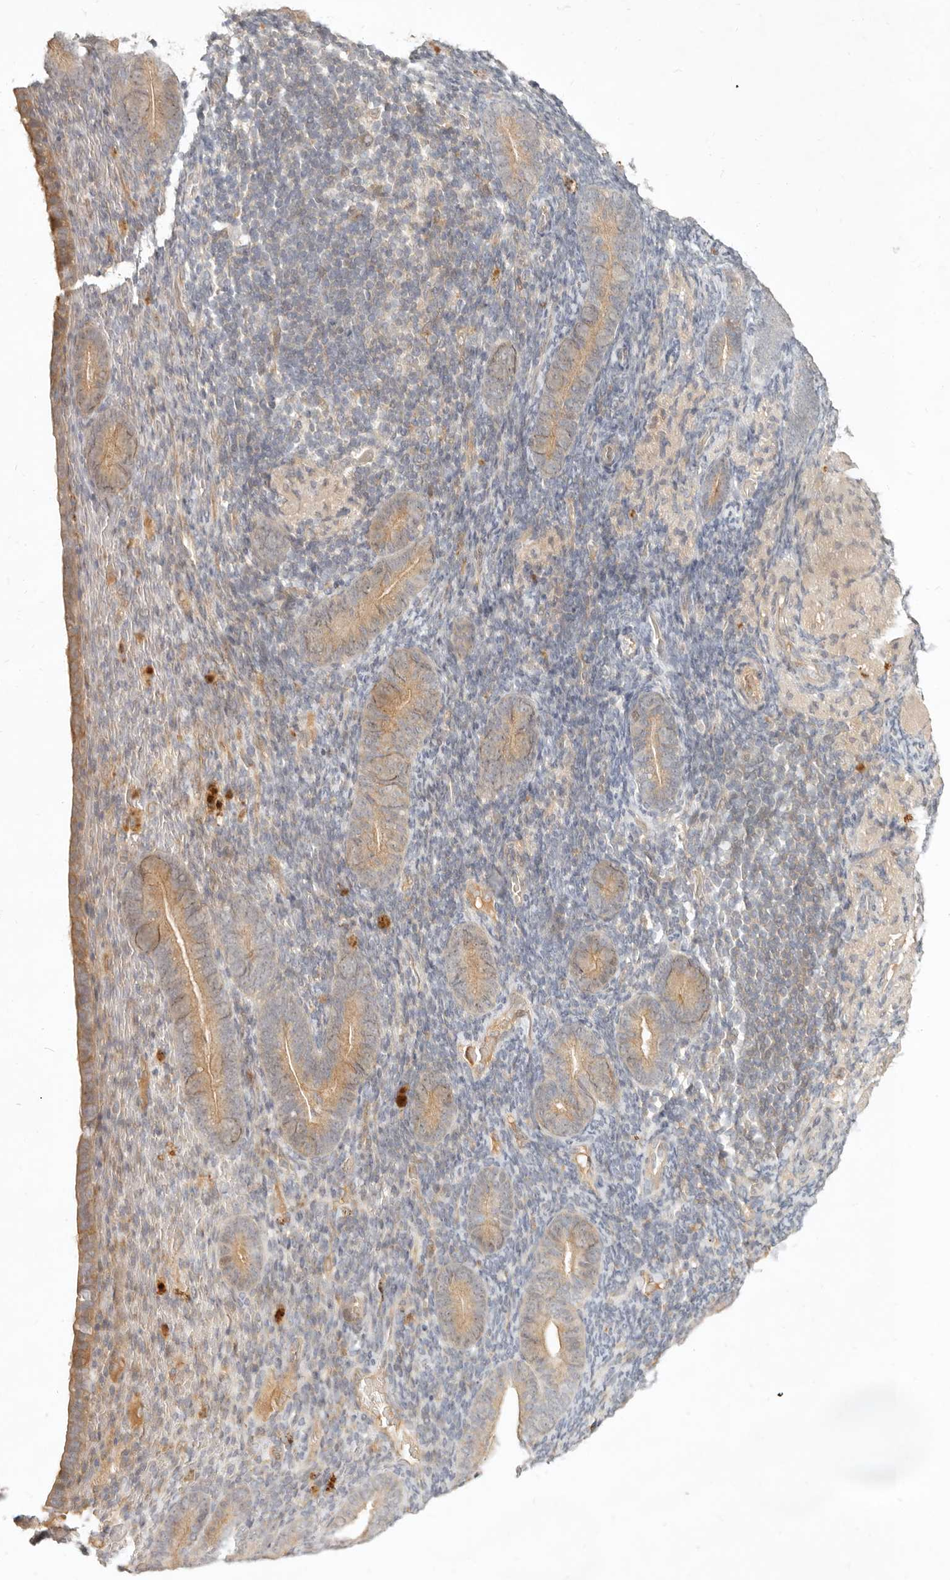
{"staining": {"intensity": "negative", "quantity": "none", "location": "none"}, "tissue": "endometrium", "cell_type": "Cells in endometrial stroma", "image_type": "normal", "snomed": [{"axis": "morphology", "description": "Normal tissue, NOS"}, {"axis": "topography", "description": "Endometrium"}], "caption": "Immunohistochemistry micrograph of normal human endometrium stained for a protein (brown), which displays no expression in cells in endometrial stroma. (Immunohistochemistry, brightfield microscopy, high magnification).", "gene": "UBXN11", "patient": {"sex": "female", "age": 51}}